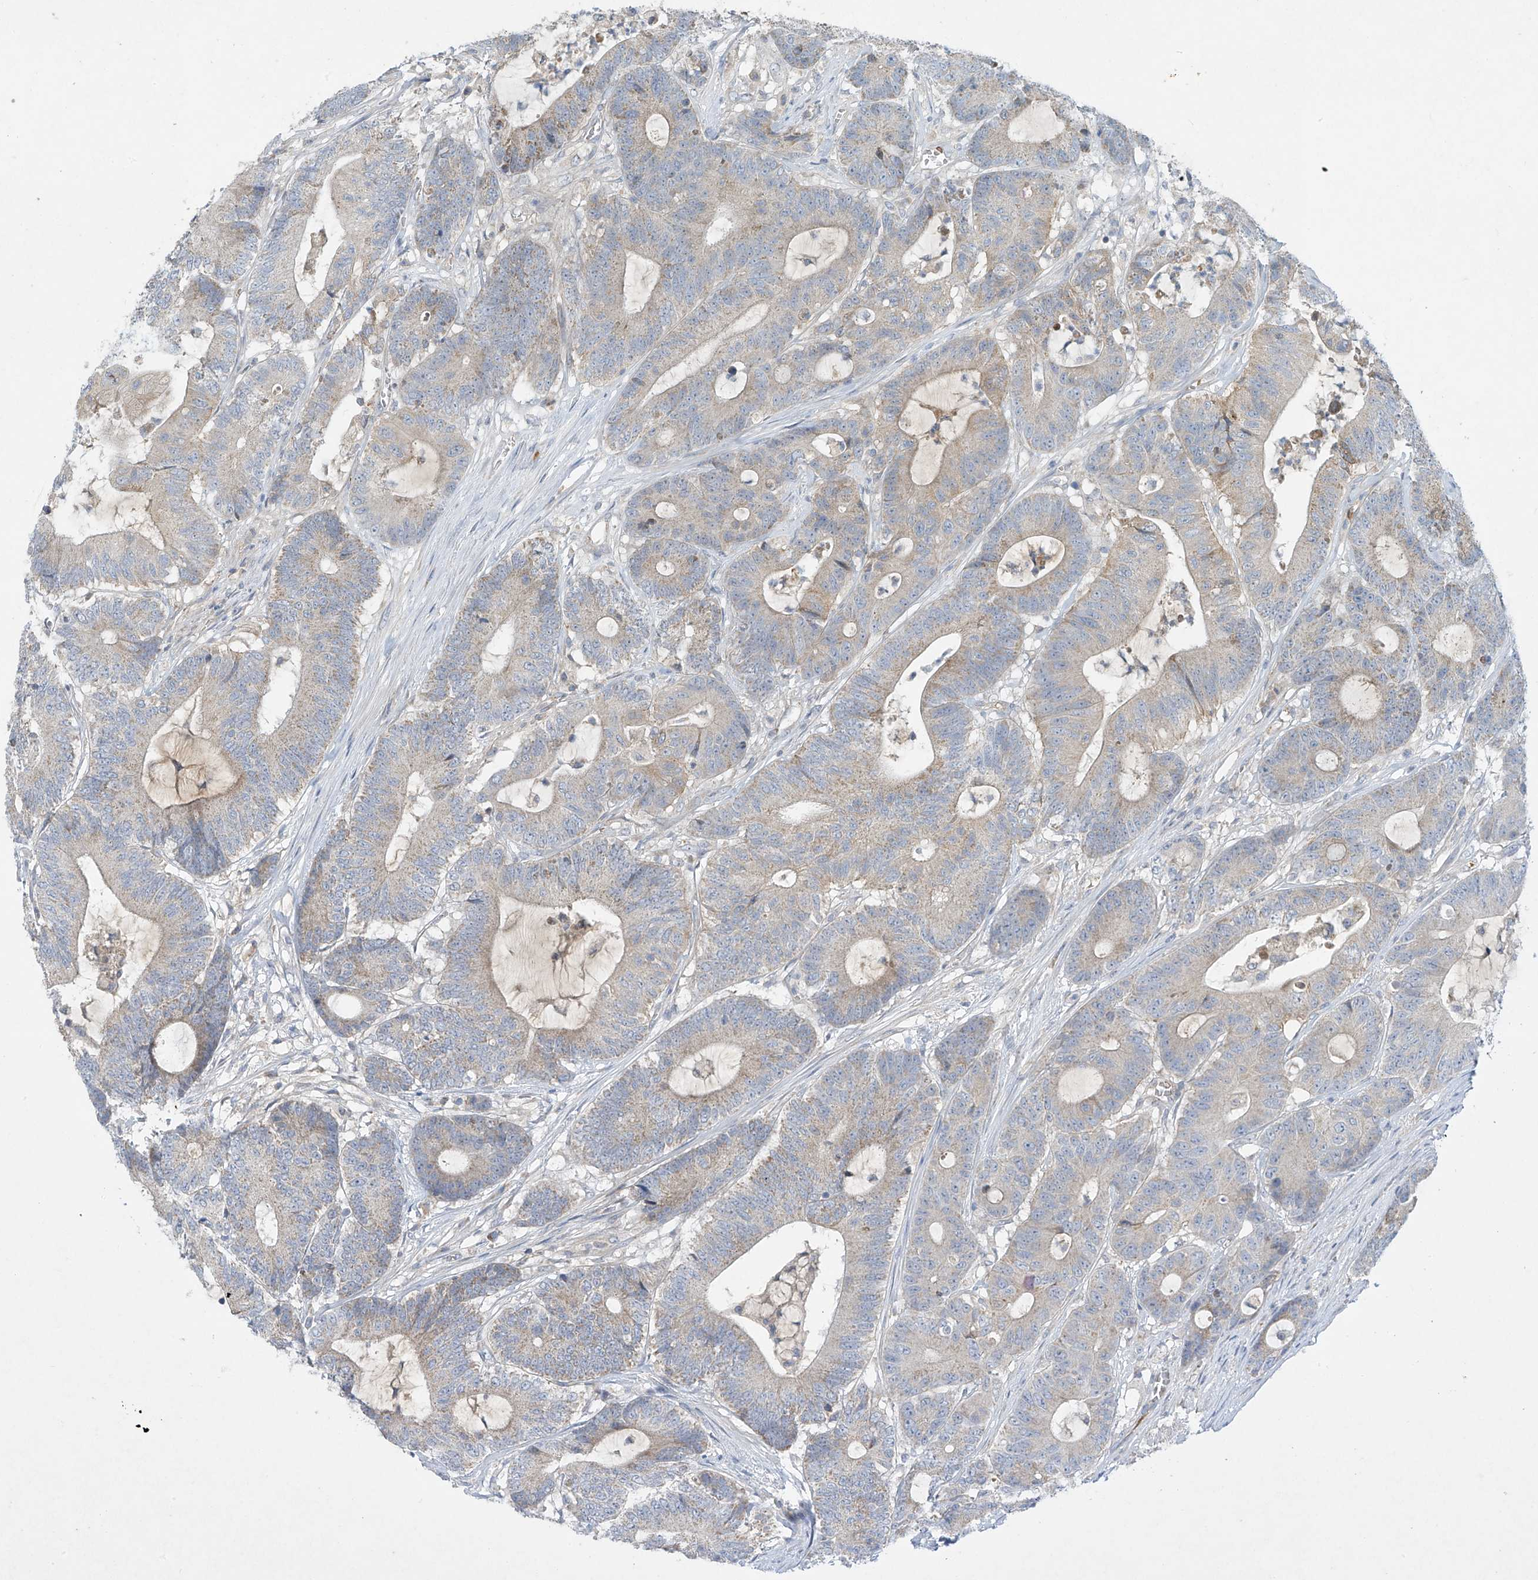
{"staining": {"intensity": "weak", "quantity": "25%-75%", "location": "cytoplasmic/membranous"}, "tissue": "colorectal cancer", "cell_type": "Tumor cells", "image_type": "cancer", "snomed": [{"axis": "morphology", "description": "Adenocarcinoma, NOS"}, {"axis": "topography", "description": "Colon"}], "caption": "DAB (3,3'-diaminobenzidine) immunohistochemical staining of colorectal adenocarcinoma exhibits weak cytoplasmic/membranous protein positivity in approximately 25%-75% of tumor cells.", "gene": "METTL18", "patient": {"sex": "female", "age": 84}}